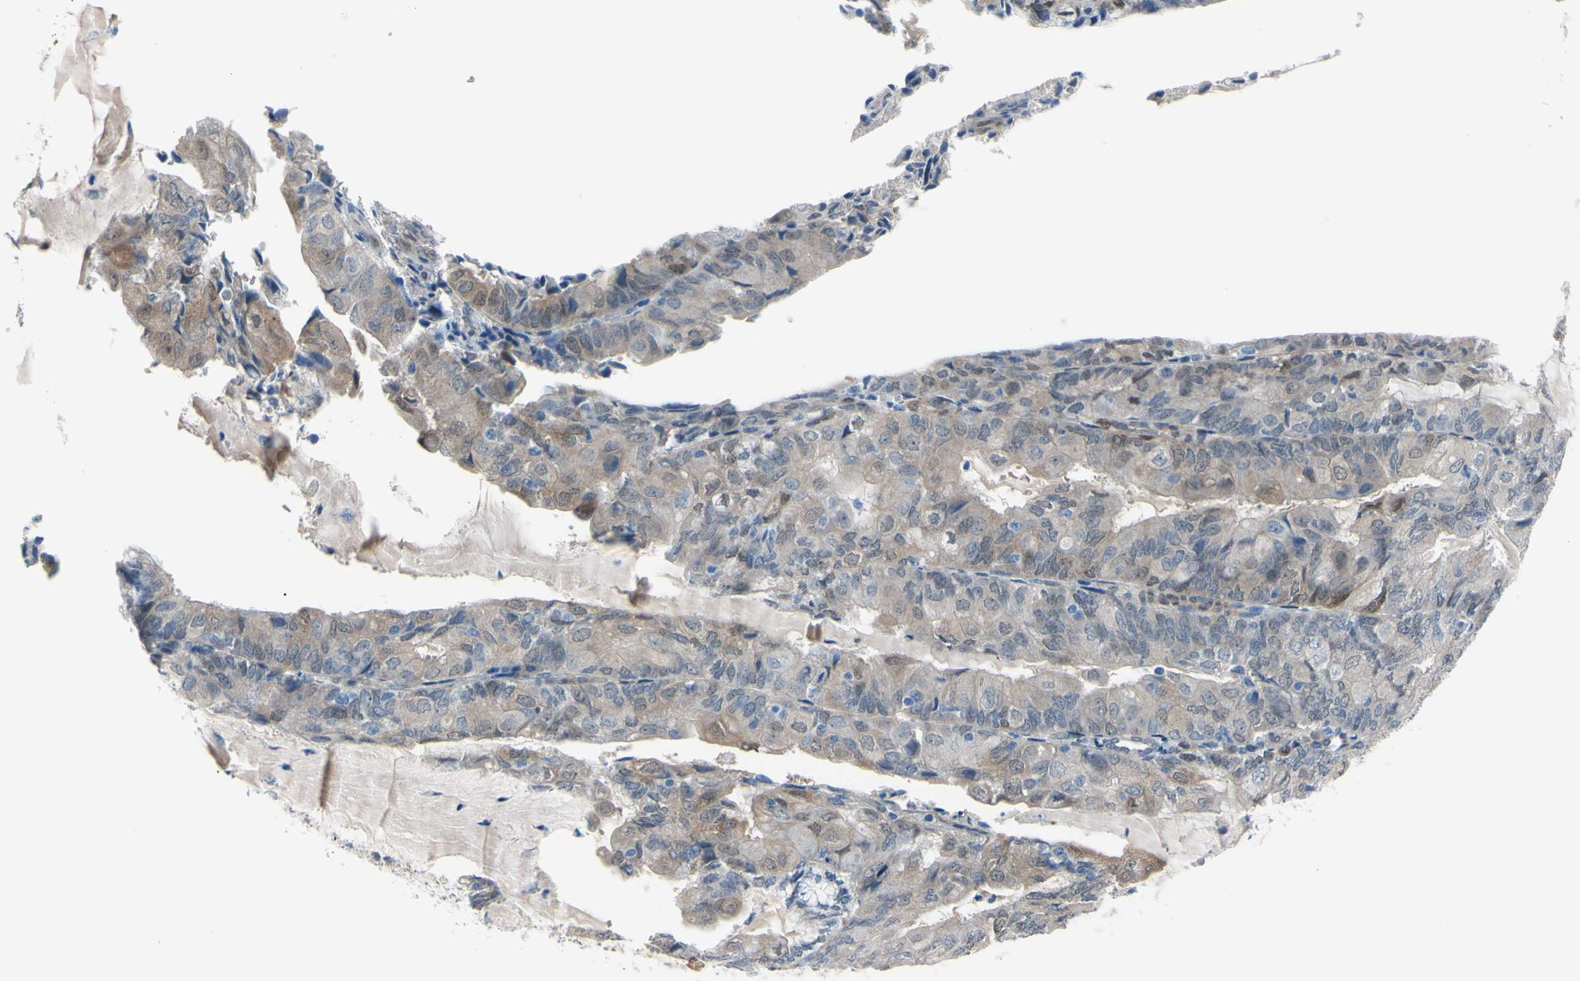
{"staining": {"intensity": "moderate", "quantity": "25%-75%", "location": "cytoplasmic/membranous"}, "tissue": "endometrial cancer", "cell_type": "Tumor cells", "image_type": "cancer", "snomed": [{"axis": "morphology", "description": "Adenocarcinoma, NOS"}, {"axis": "topography", "description": "Endometrium"}], "caption": "Moderate cytoplasmic/membranous staining for a protein is appreciated in approximately 25%-75% of tumor cells of adenocarcinoma (endometrial) using IHC.", "gene": "NOL3", "patient": {"sex": "female", "age": 81}}